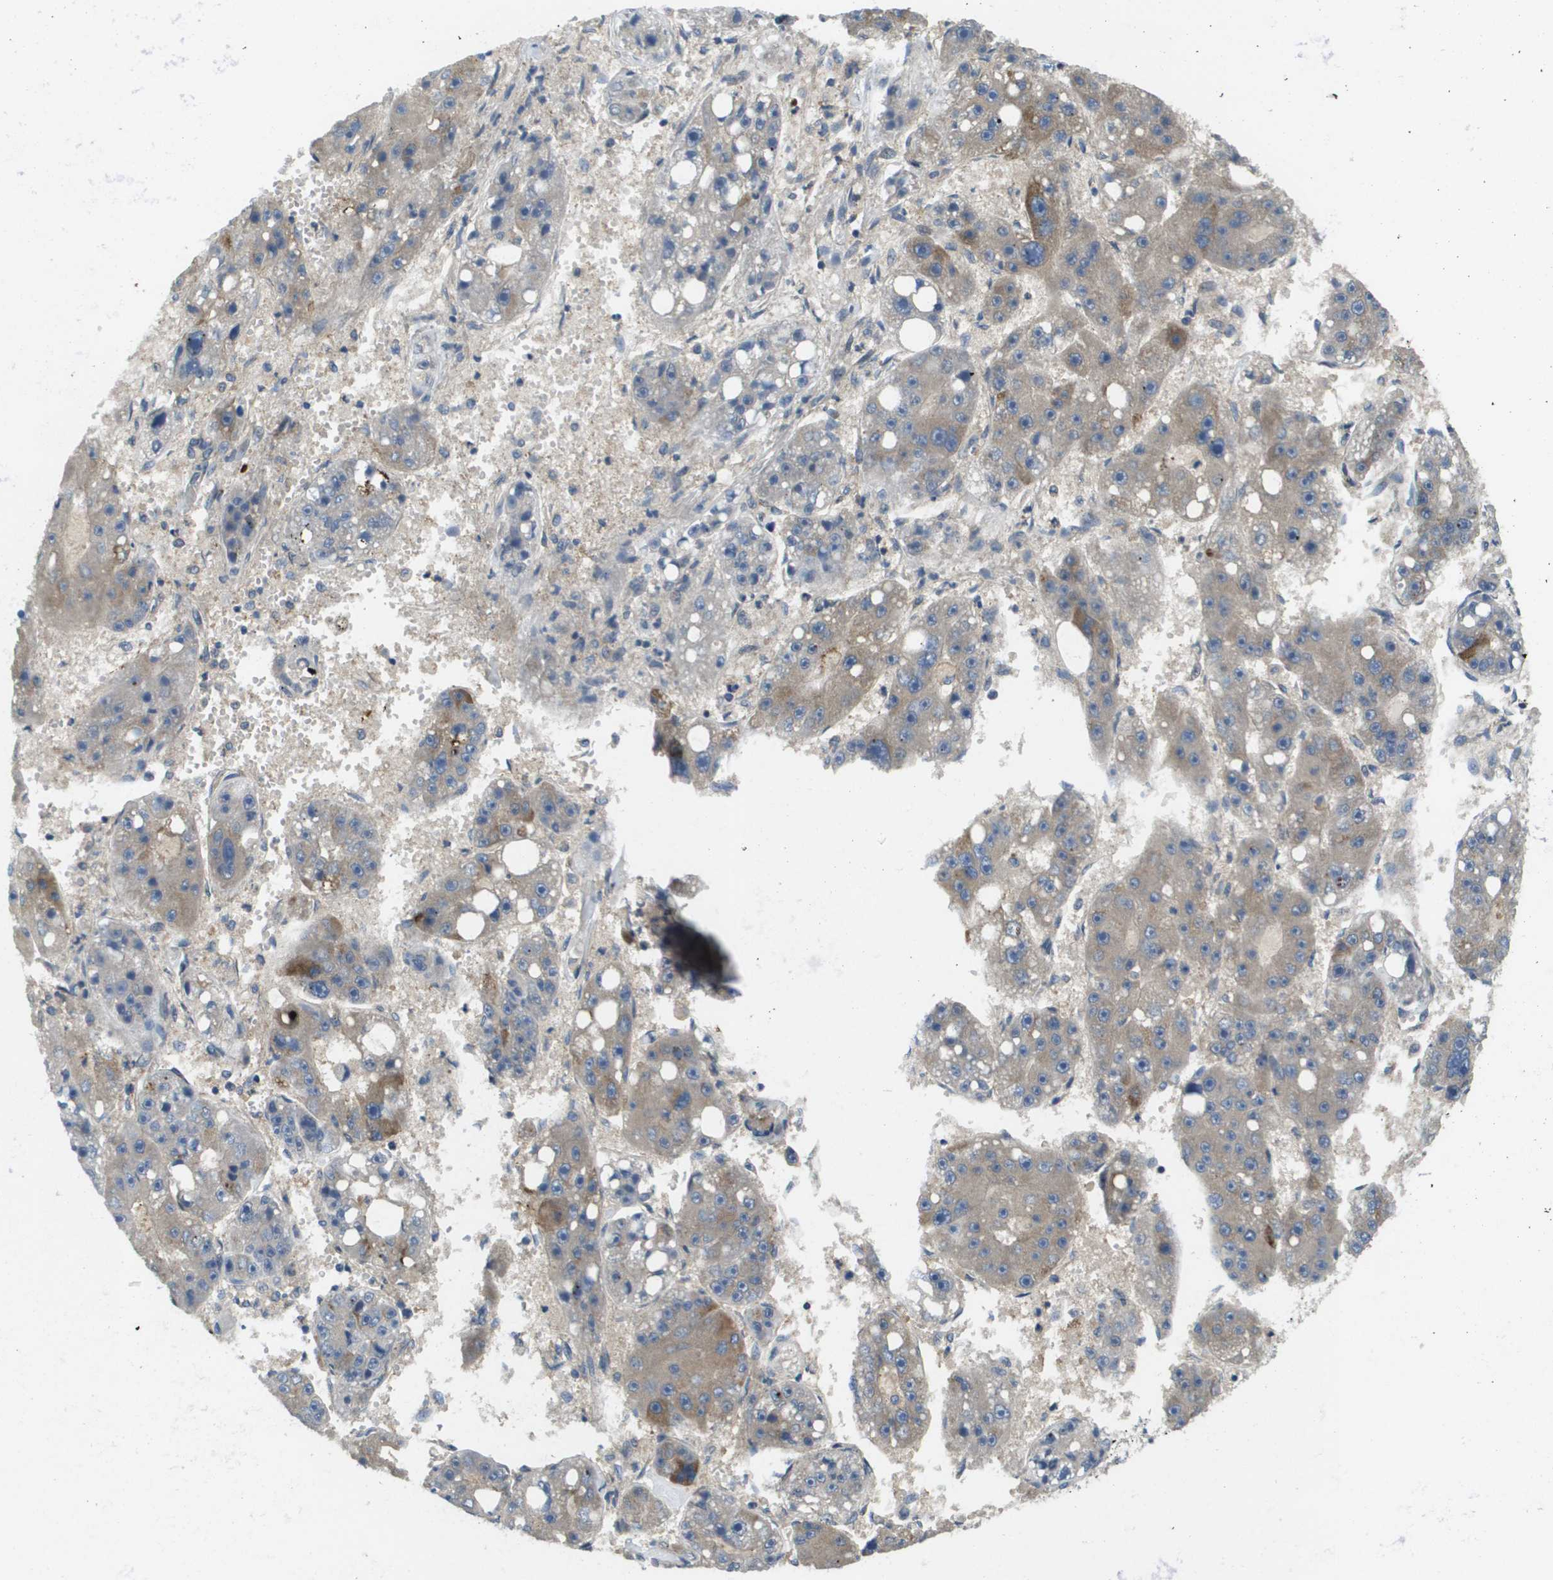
{"staining": {"intensity": "weak", "quantity": "<25%", "location": "cytoplasmic/membranous"}, "tissue": "liver cancer", "cell_type": "Tumor cells", "image_type": "cancer", "snomed": [{"axis": "morphology", "description": "Carcinoma, Hepatocellular, NOS"}, {"axis": "topography", "description": "Liver"}], "caption": "Immunohistochemistry (IHC) micrograph of neoplastic tissue: liver cancer (hepatocellular carcinoma) stained with DAB reveals no significant protein expression in tumor cells.", "gene": "KRT23", "patient": {"sex": "female", "age": 61}}